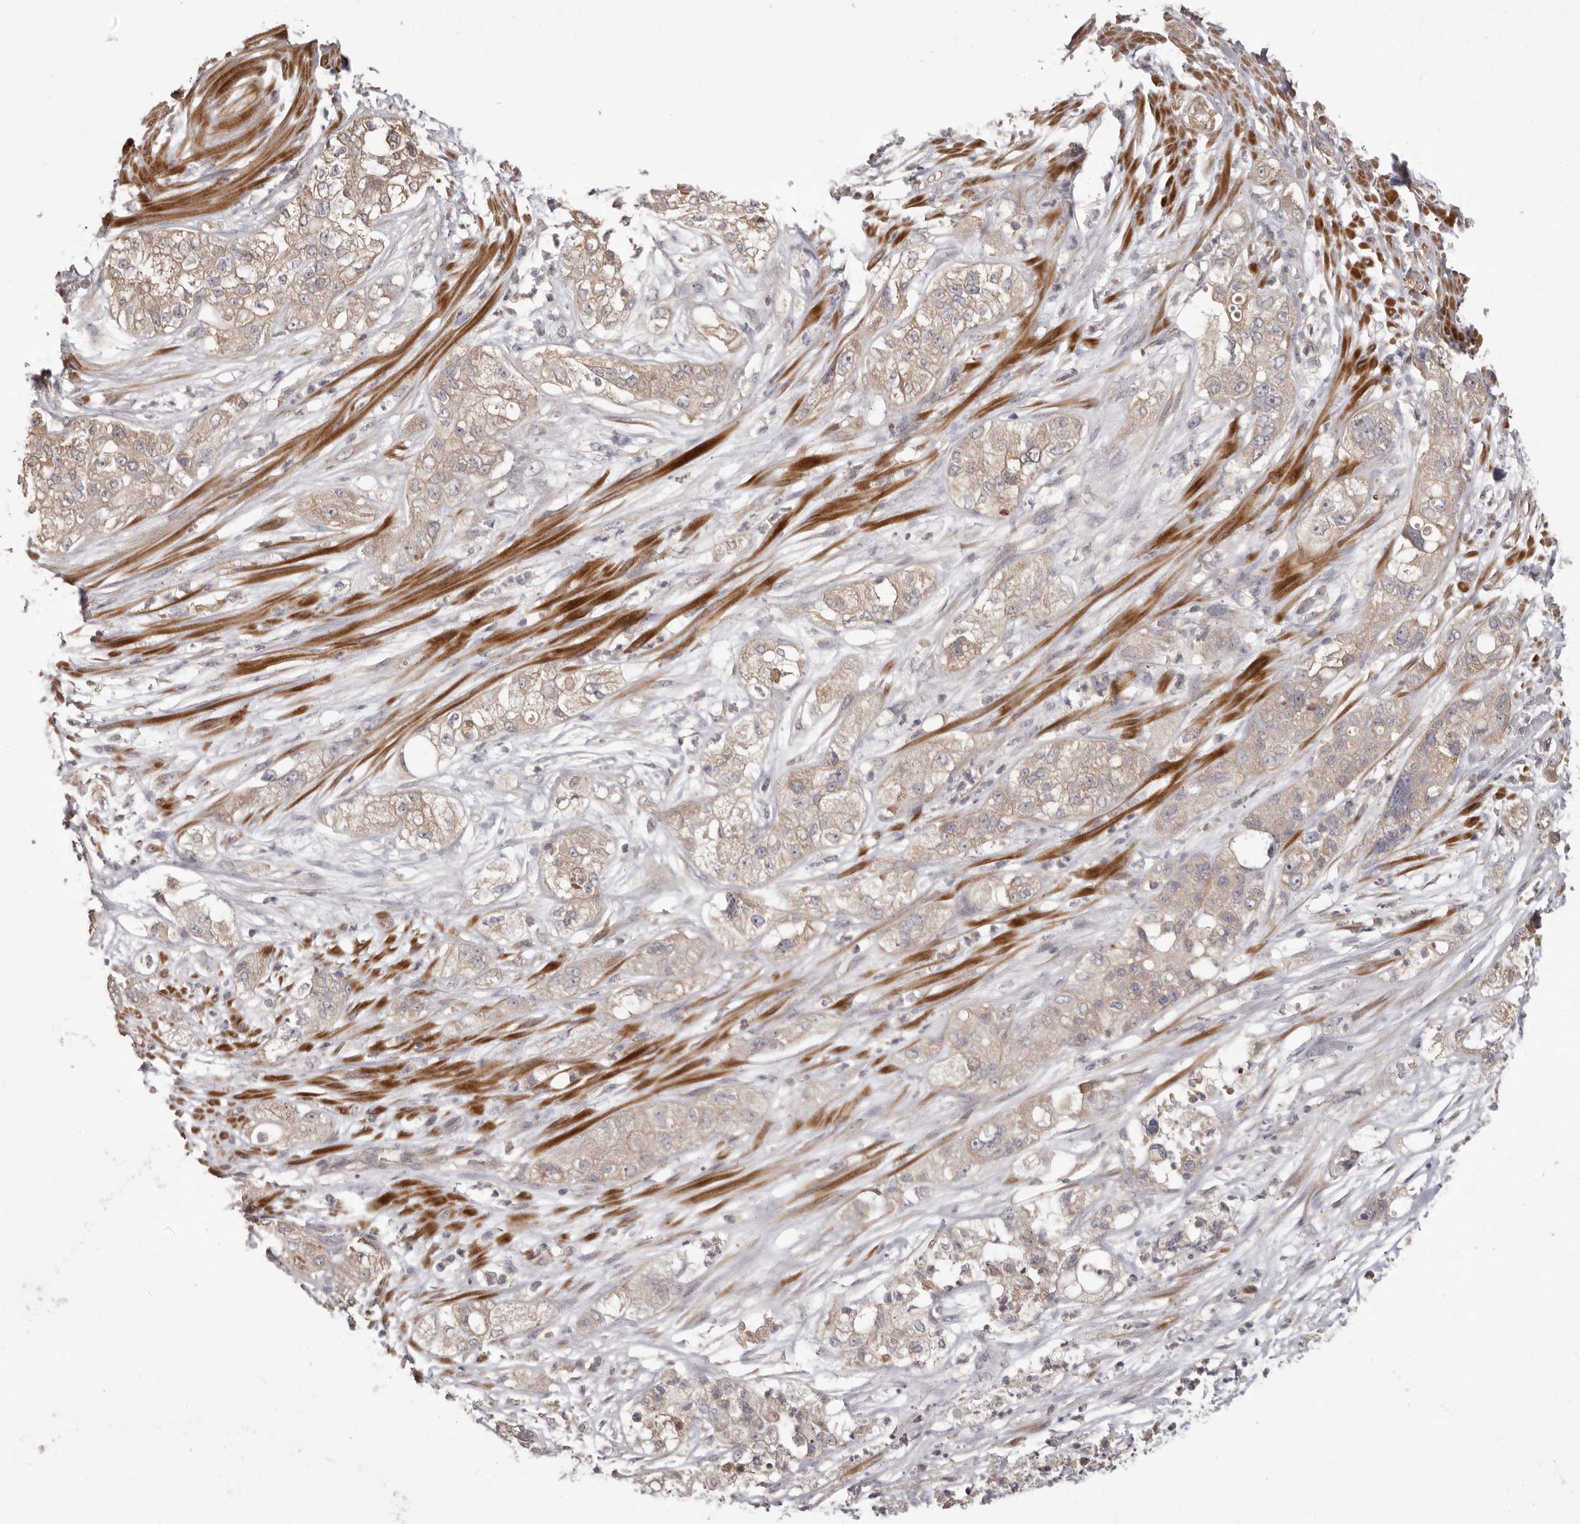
{"staining": {"intensity": "weak", "quantity": ">75%", "location": "cytoplasmic/membranous"}, "tissue": "pancreatic cancer", "cell_type": "Tumor cells", "image_type": "cancer", "snomed": [{"axis": "morphology", "description": "Adenocarcinoma, NOS"}, {"axis": "topography", "description": "Pancreas"}], "caption": "An IHC image of tumor tissue is shown. Protein staining in brown highlights weak cytoplasmic/membranous positivity in pancreatic cancer within tumor cells. Using DAB (brown) and hematoxylin (blue) stains, captured at high magnification using brightfield microscopy.", "gene": "HRH1", "patient": {"sex": "female", "age": 78}}